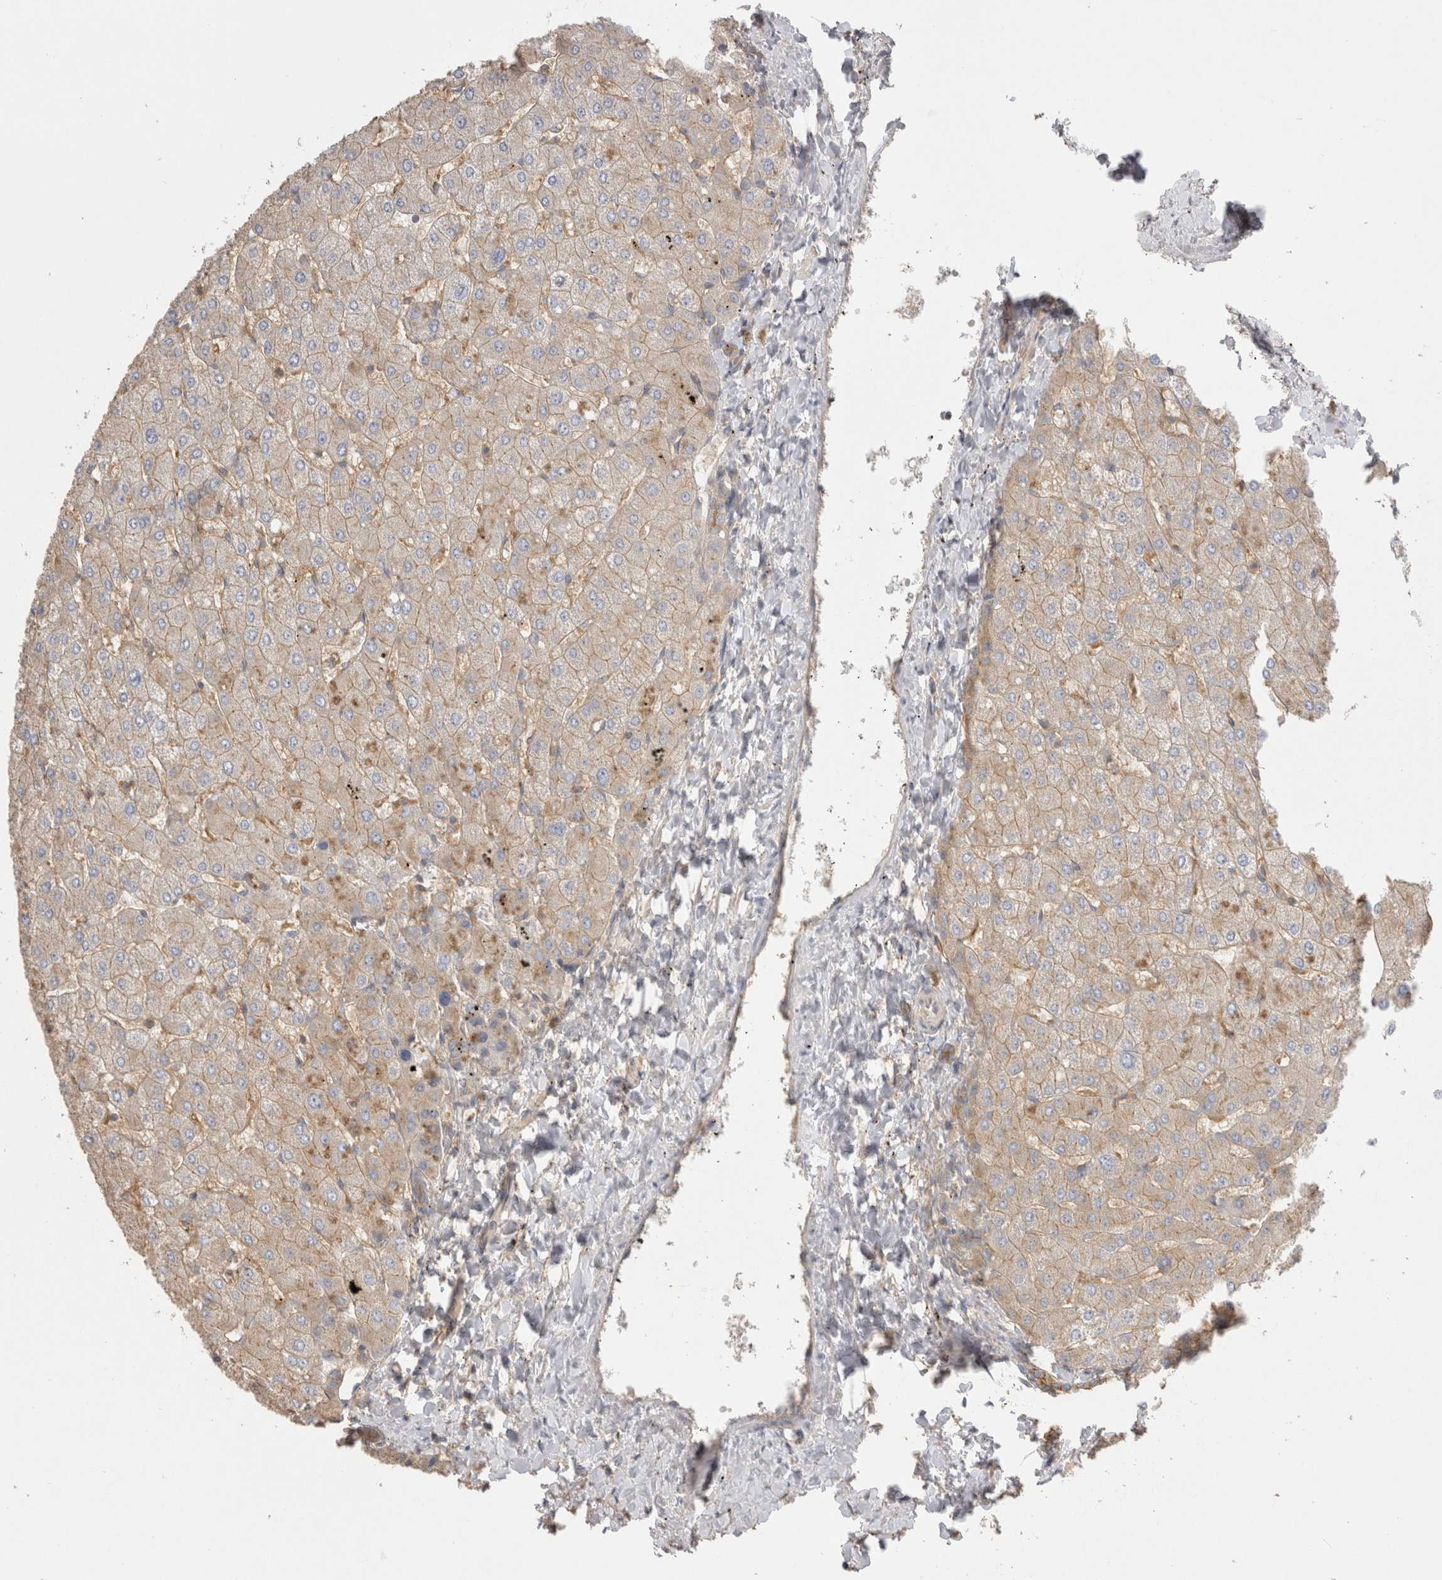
{"staining": {"intensity": "weak", "quantity": "<25%", "location": "cytoplasmic/membranous"}, "tissue": "liver", "cell_type": "Cholangiocytes", "image_type": "normal", "snomed": [{"axis": "morphology", "description": "Normal tissue, NOS"}, {"axis": "topography", "description": "Liver"}], "caption": "The immunohistochemistry micrograph has no significant positivity in cholangiocytes of liver.", "gene": "CHMP6", "patient": {"sex": "male", "age": 55}}